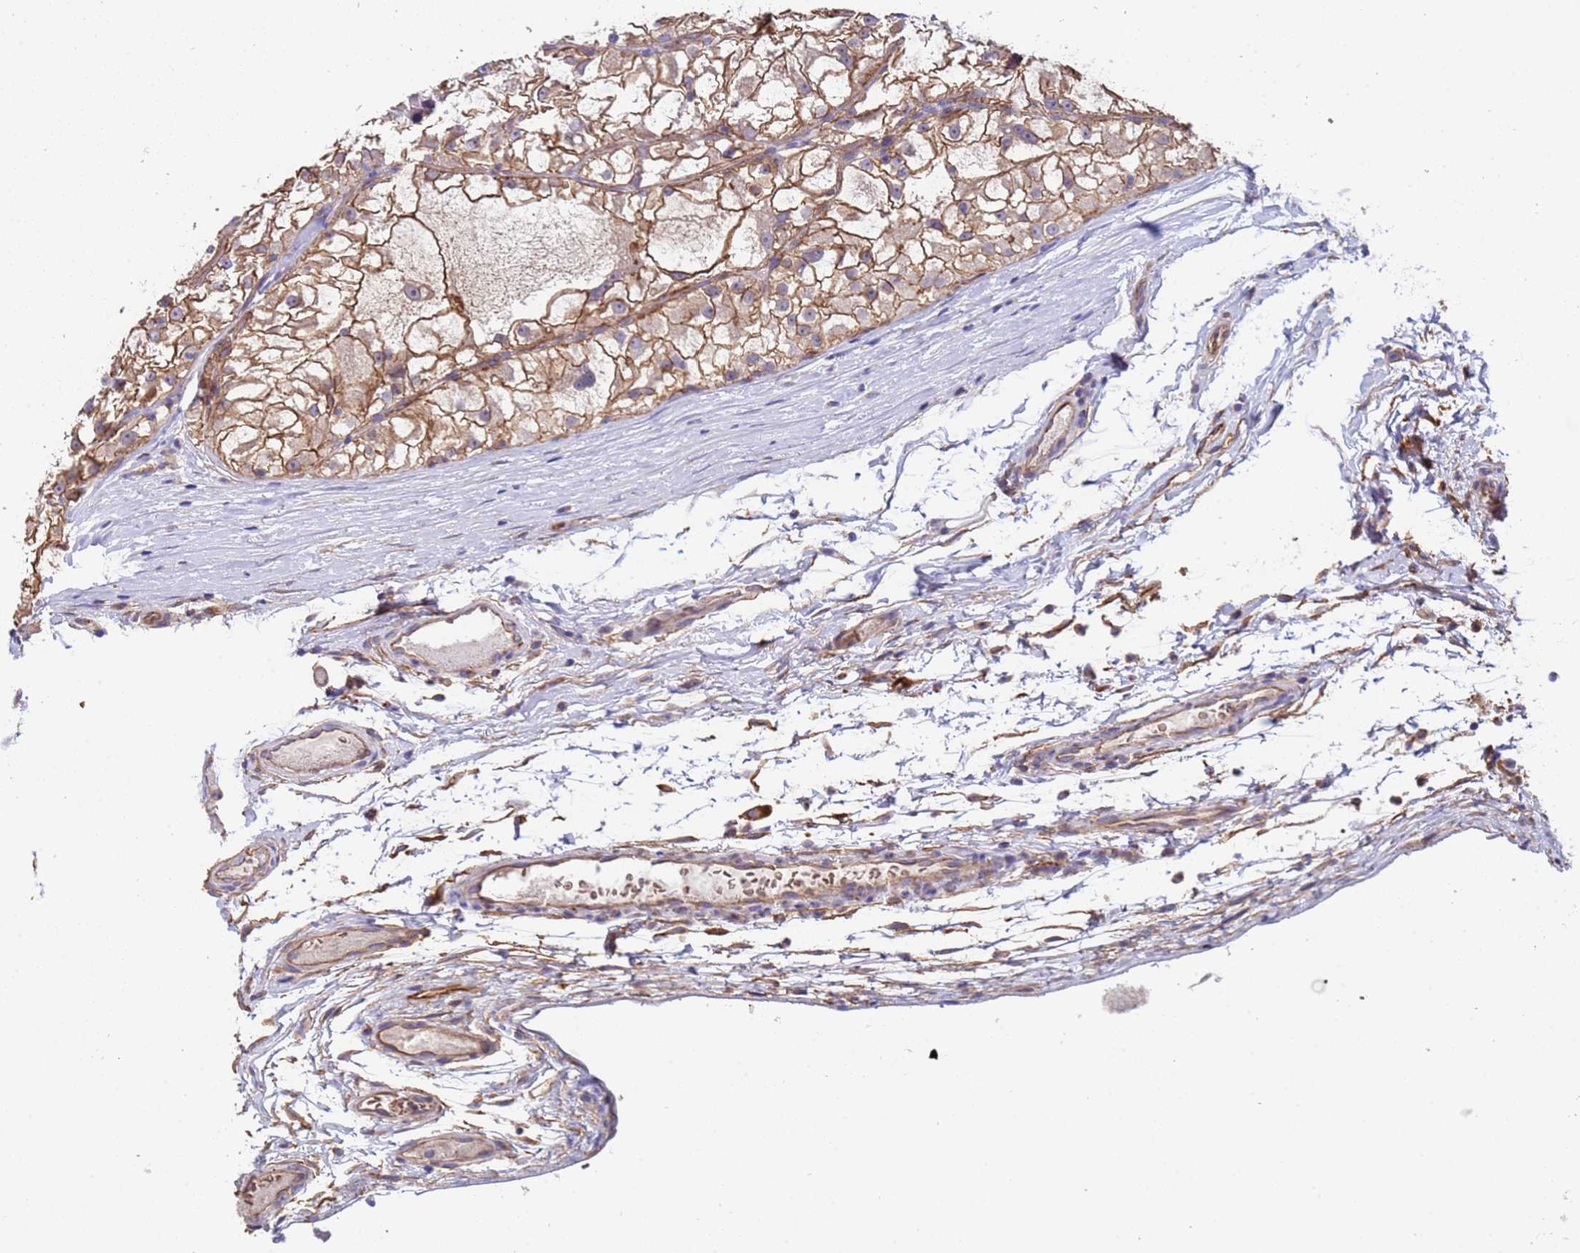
{"staining": {"intensity": "moderate", "quantity": ">75%", "location": "cytoplasmic/membranous"}, "tissue": "renal cancer", "cell_type": "Tumor cells", "image_type": "cancer", "snomed": [{"axis": "morphology", "description": "Adenocarcinoma, NOS"}, {"axis": "topography", "description": "Kidney"}], "caption": "A histopathology image showing moderate cytoplasmic/membranous expression in approximately >75% of tumor cells in renal adenocarcinoma, as visualized by brown immunohistochemical staining.", "gene": "ZNF248", "patient": {"sex": "female", "age": 72}}